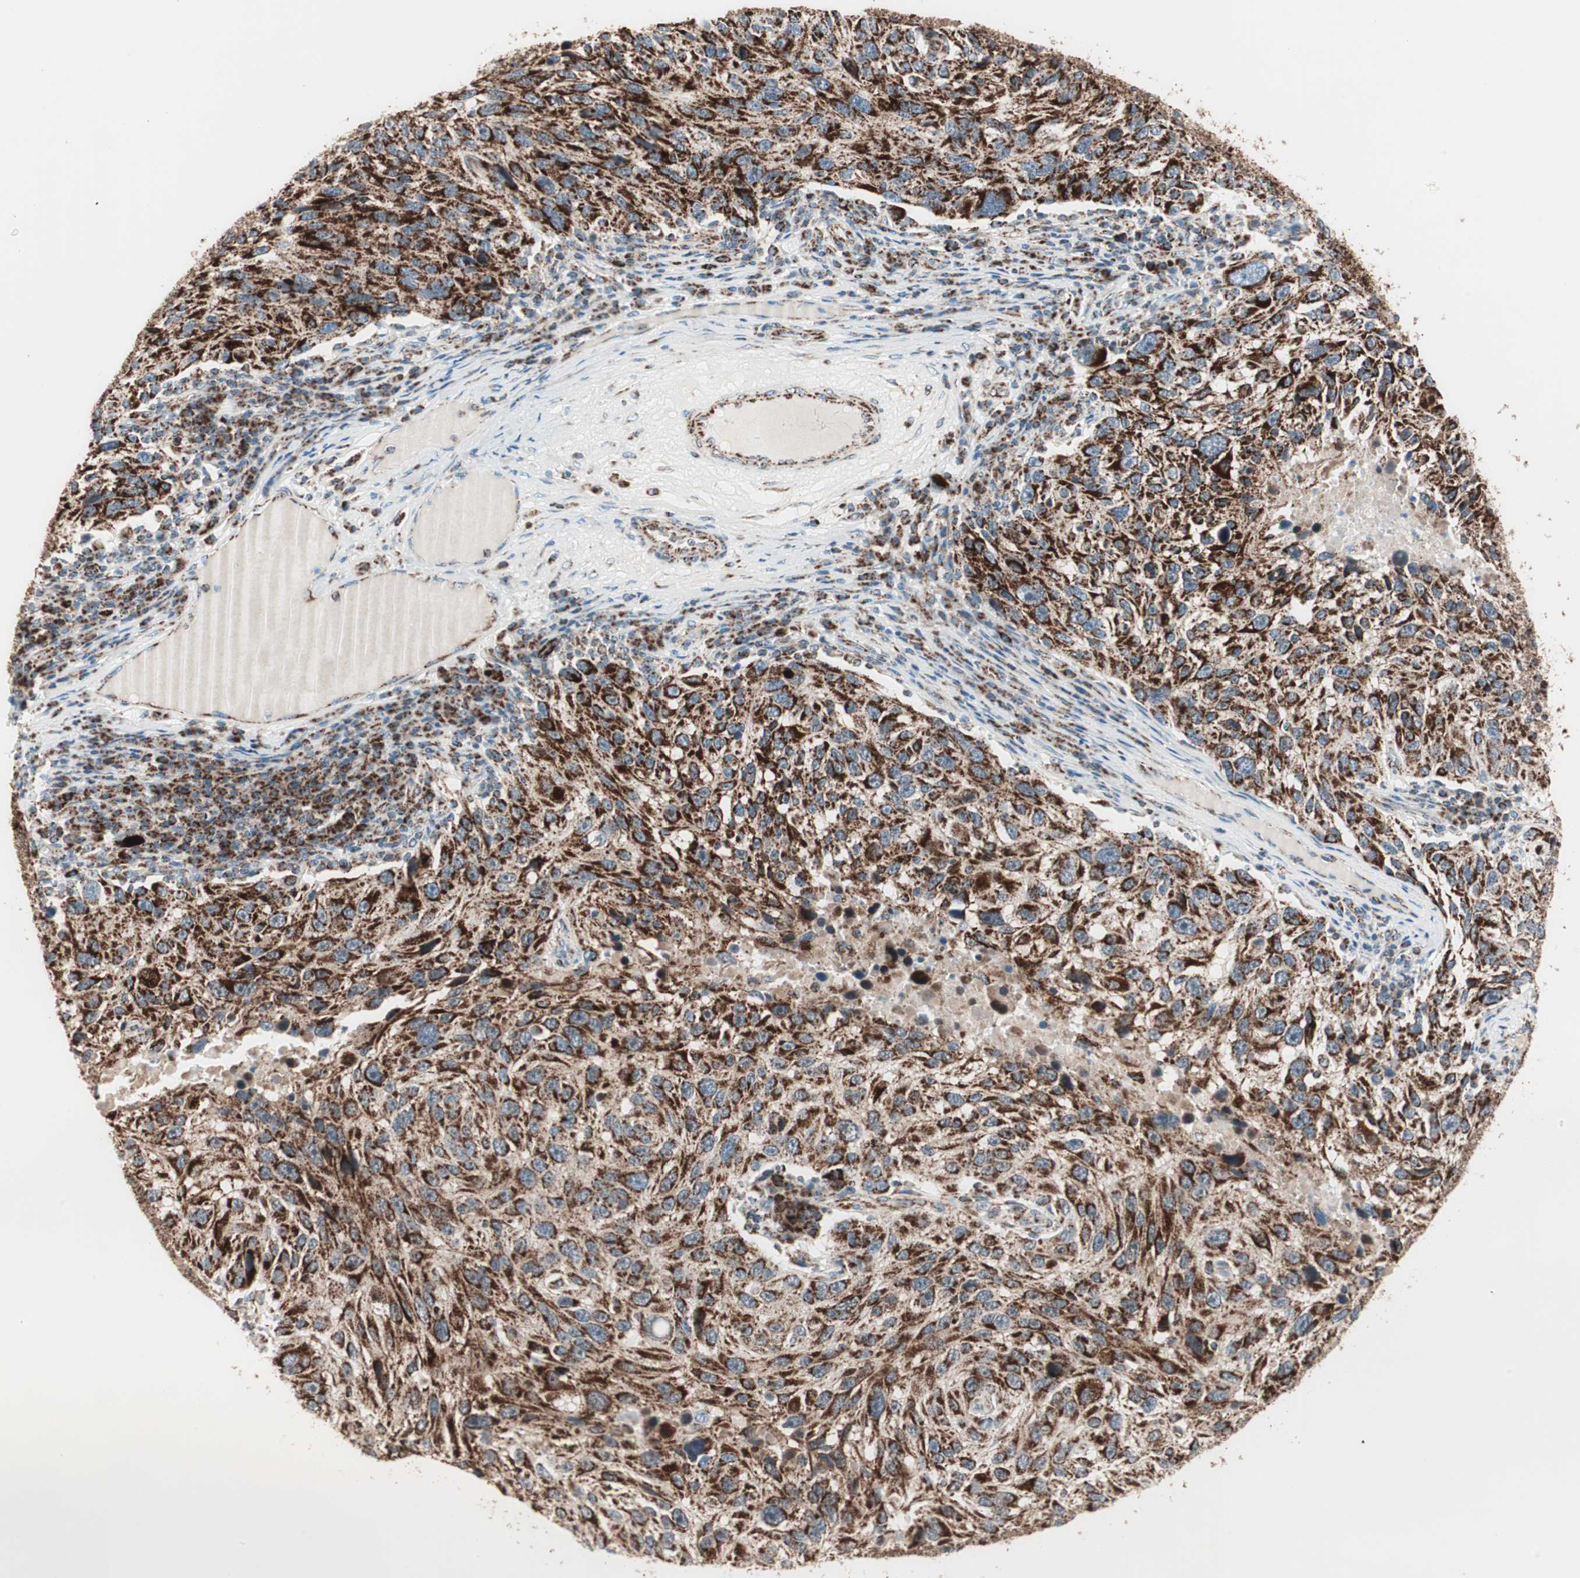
{"staining": {"intensity": "strong", "quantity": ">75%", "location": "cytoplasmic/membranous"}, "tissue": "melanoma", "cell_type": "Tumor cells", "image_type": "cancer", "snomed": [{"axis": "morphology", "description": "Malignant melanoma, NOS"}, {"axis": "topography", "description": "Skin"}], "caption": "About >75% of tumor cells in human melanoma reveal strong cytoplasmic/membranous protein positivity as visualized by brown immunohistochemical staining.", "gene": "TOMM20", "patient": {"sex": "male", "age": 53}}